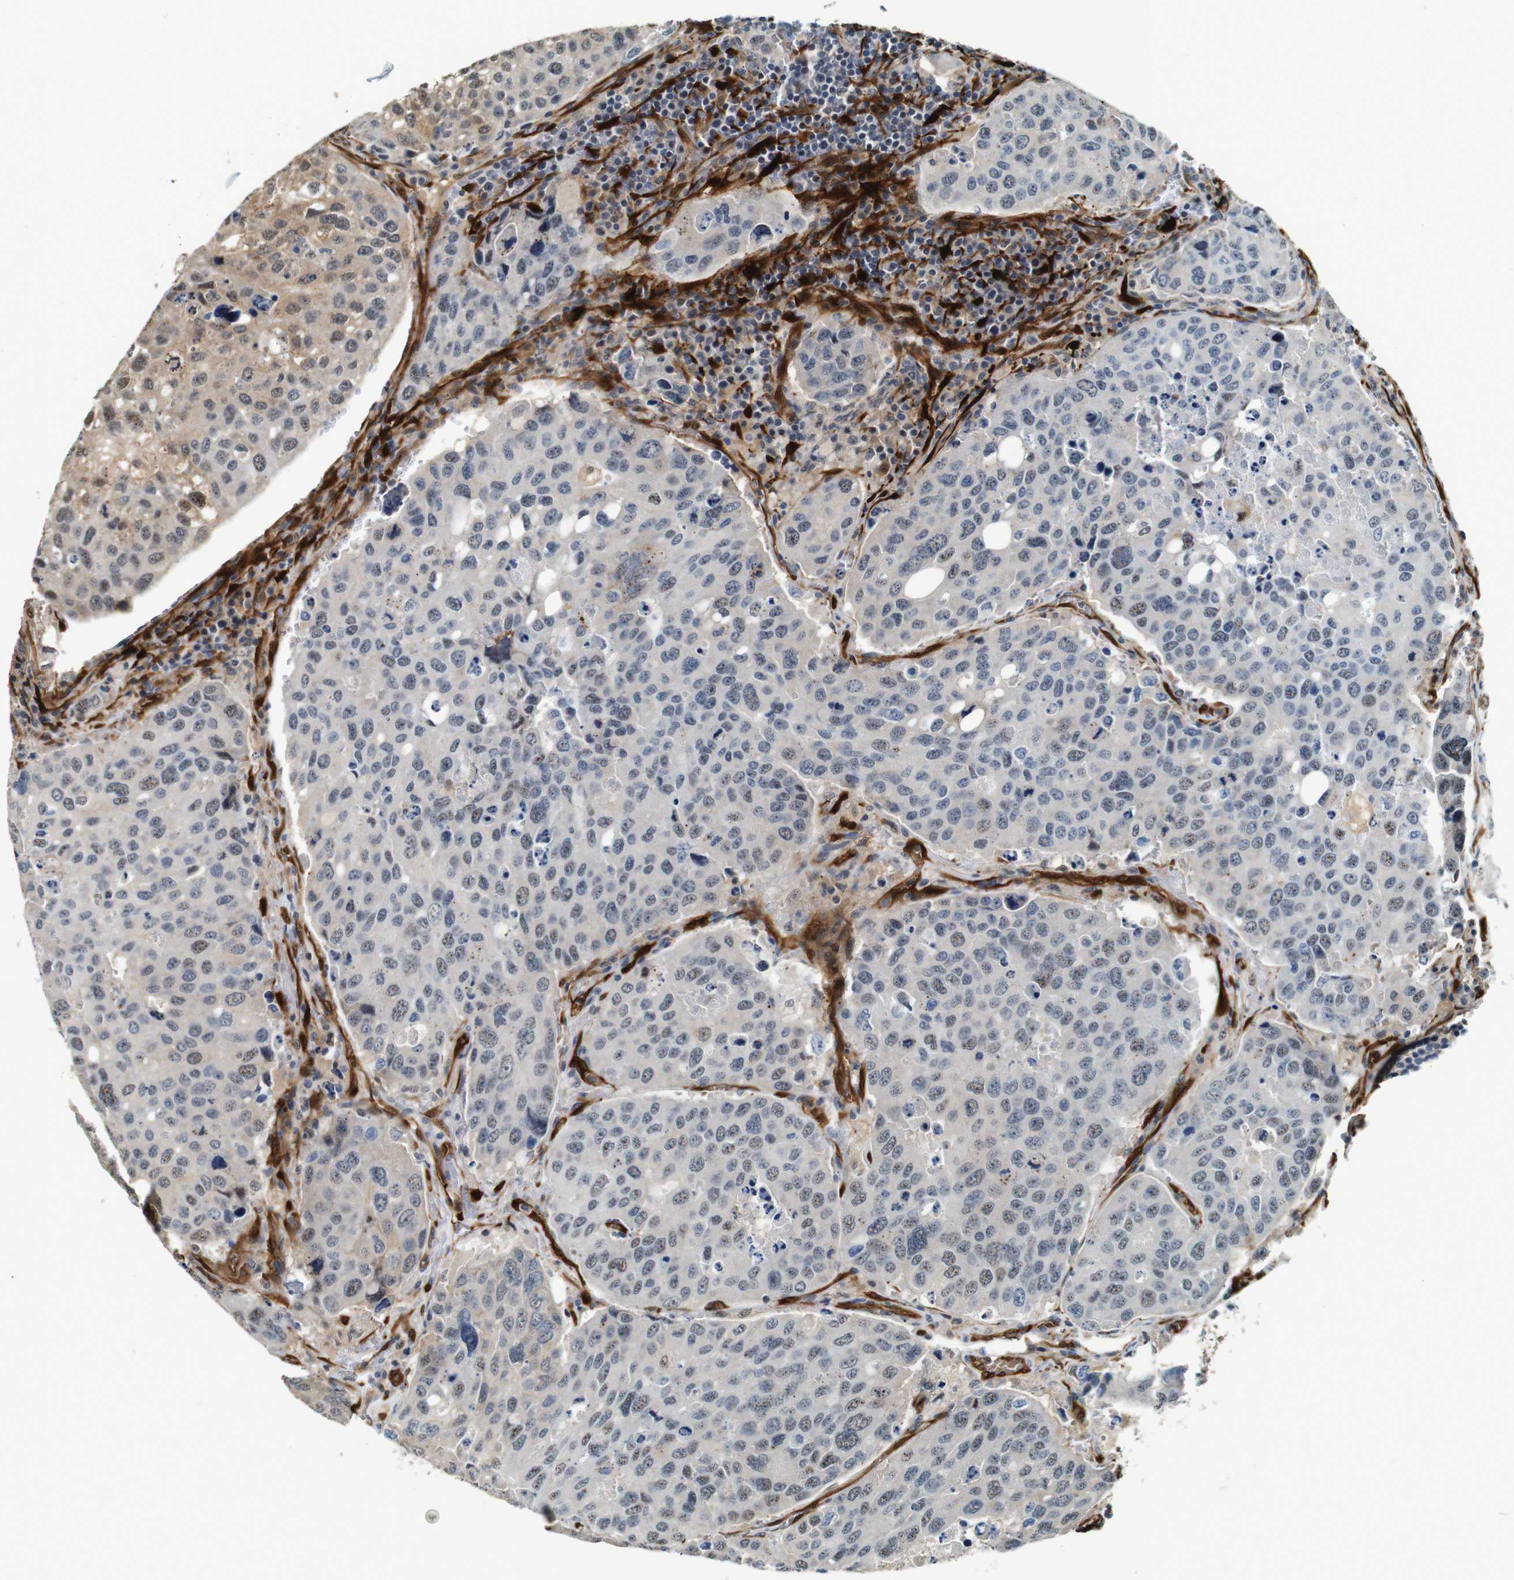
{"staining": {"intensity": "weak", "quantity": "<25%", "location": "cytoplasmic/membranous,nuclear"}, "tissue": "urothelial cancer", "cell_type": "Tumor cells", "image_type": "cancer", "snomed": [{"axis": "morphology", "description": "Urothelial carcinoma, High grade"}, {"axis": "topography", "description": "Lymph node"}, {"axis": "topography", "description": "Urinary bladder"}], "caption": "DAB immunohistochemical staining of human urothelial carcinoma (high-grade) reveals no significant positivity in tumor cells.", "gene": "LXN", "patient": {"sex": "male", "age": 51}}